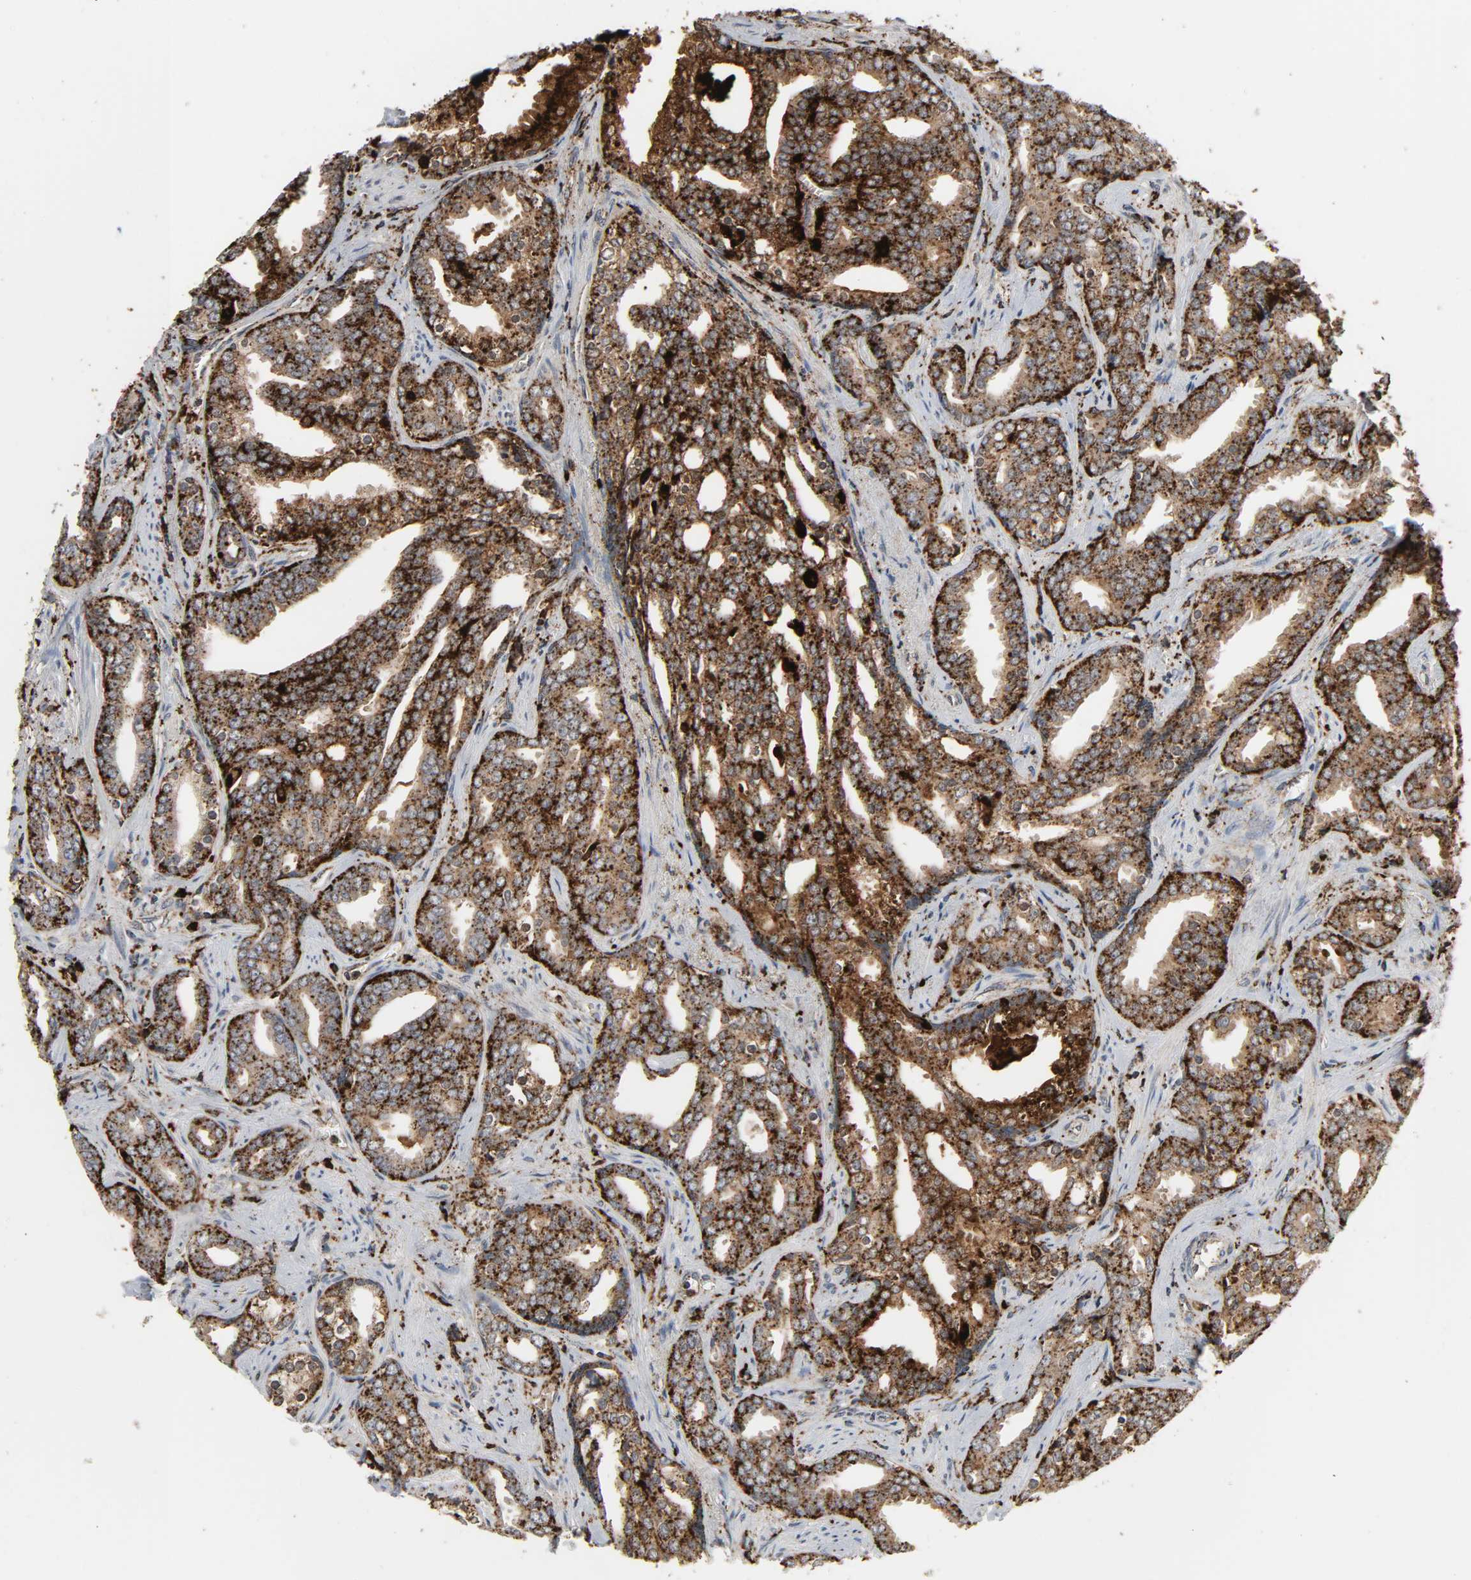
{"staining": {"intensity": "strong", "quantity": ">75%", "location": "cytoplasmic/membranous"}, "tissue": "prostate cancer", "cell_type": "Tumor cells", "image_type": "cancer", "snomed": [{"axis": "morphology", "description": "Adenocarcinoma, High grade"}, {"axis": "topography", "description": "Prostate"}], "caption": "A brown stain labels strong cytoplasmic/membranous staining of a protein in human prostate cancer (high-grade adenocarcinoma) tumor cells.", "gene": "PSAP", "patient": {"sex": "male", "age": 67}}